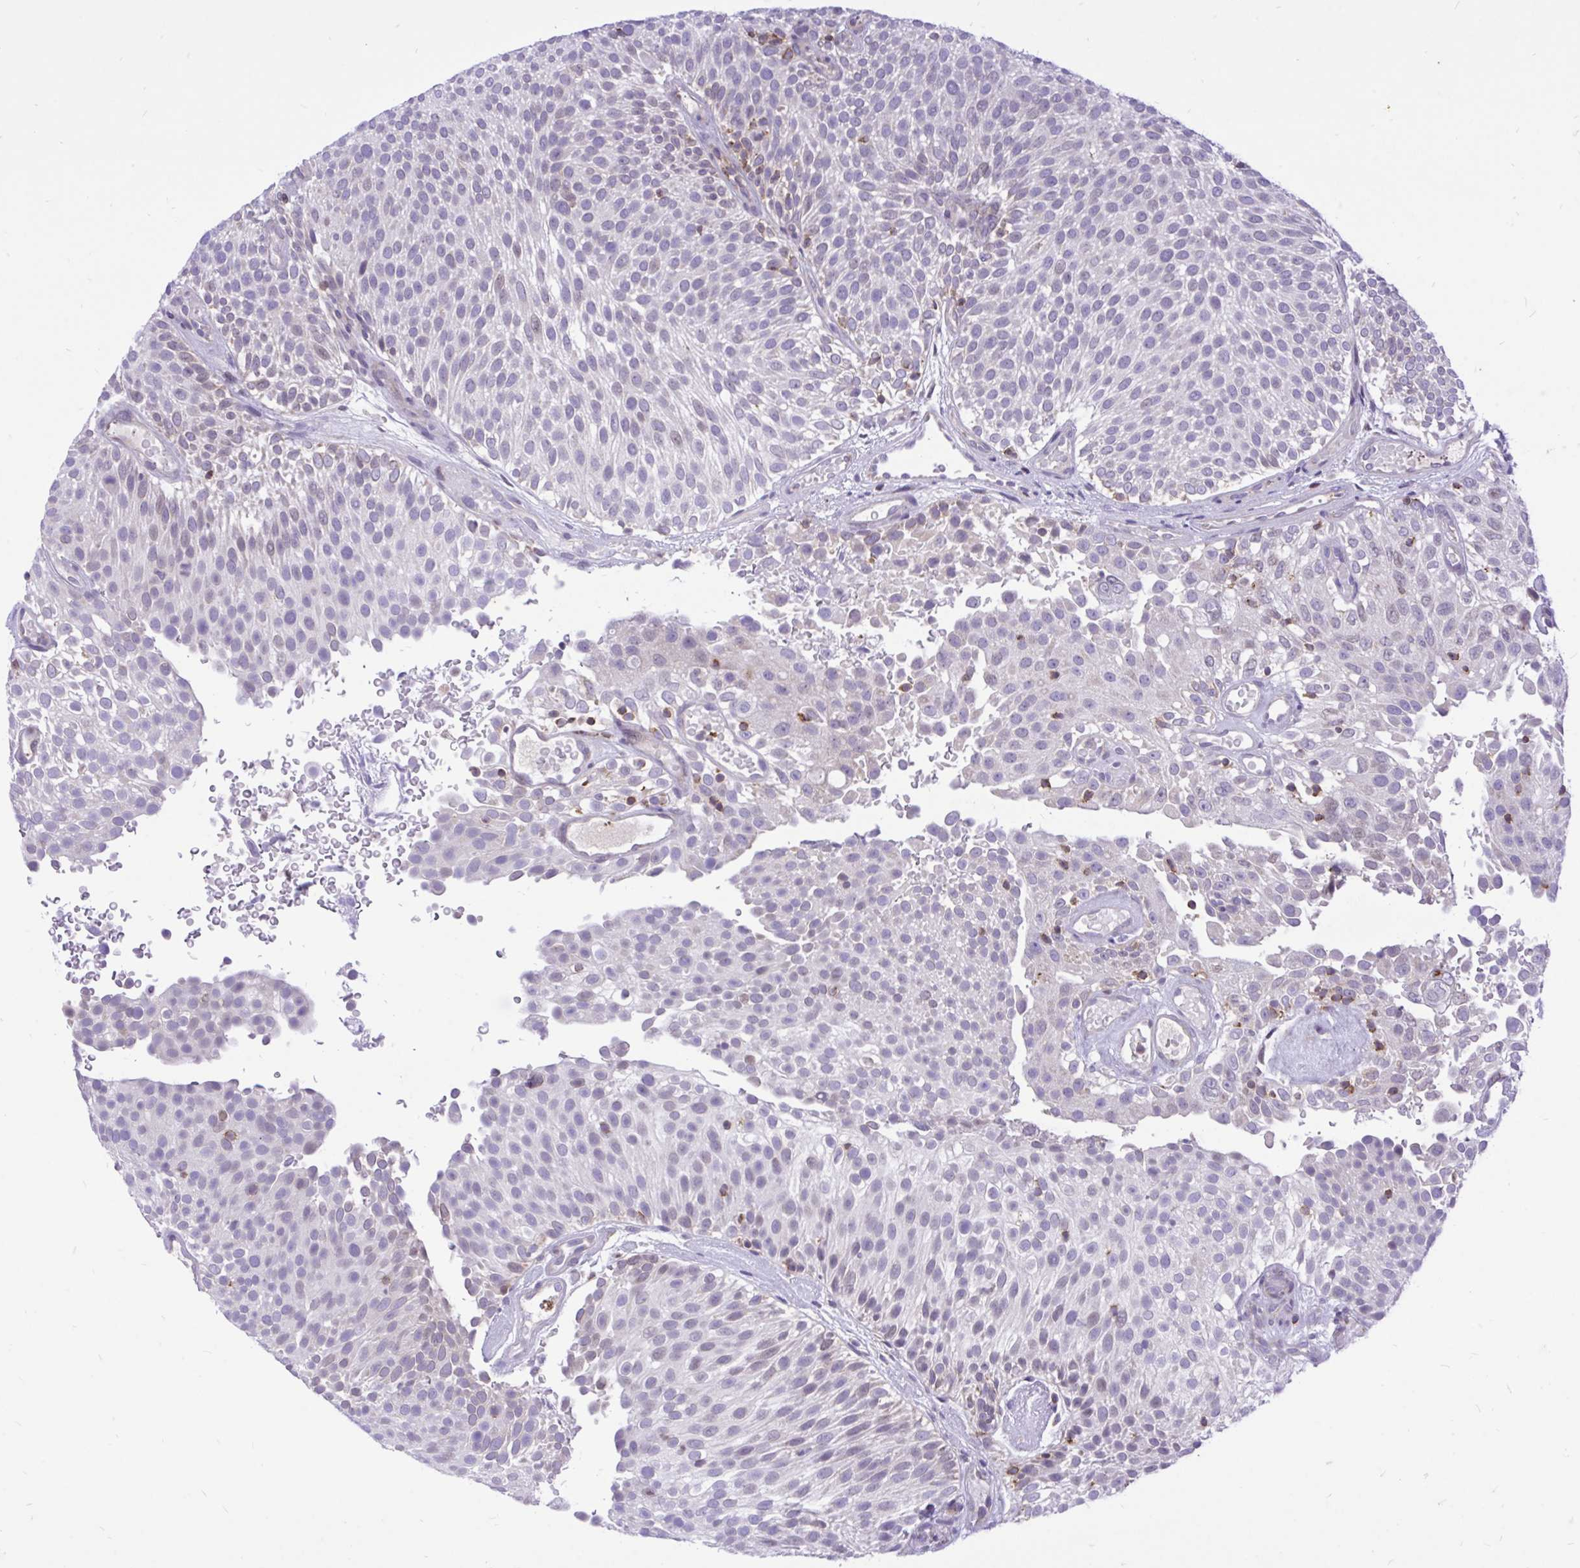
{"staining": {"intensity": "negative", "quantity": "none", "location": "none"}, "tissue": "urothelial cancer", "cell_type": "Tumor cells", "image_type": "cancer", "snomed": [{"axis": "morphology", "description": "Urothelial carcinoma, Low grade"}, {"axis": "topography", "description": "Urinary bladder"}], "caption": "Tumor cells show no significant protein staining in urothelial carcinoma (low-grade).", "gene": "CXCL8", "patient": {"sex": "male", "age": 78}}